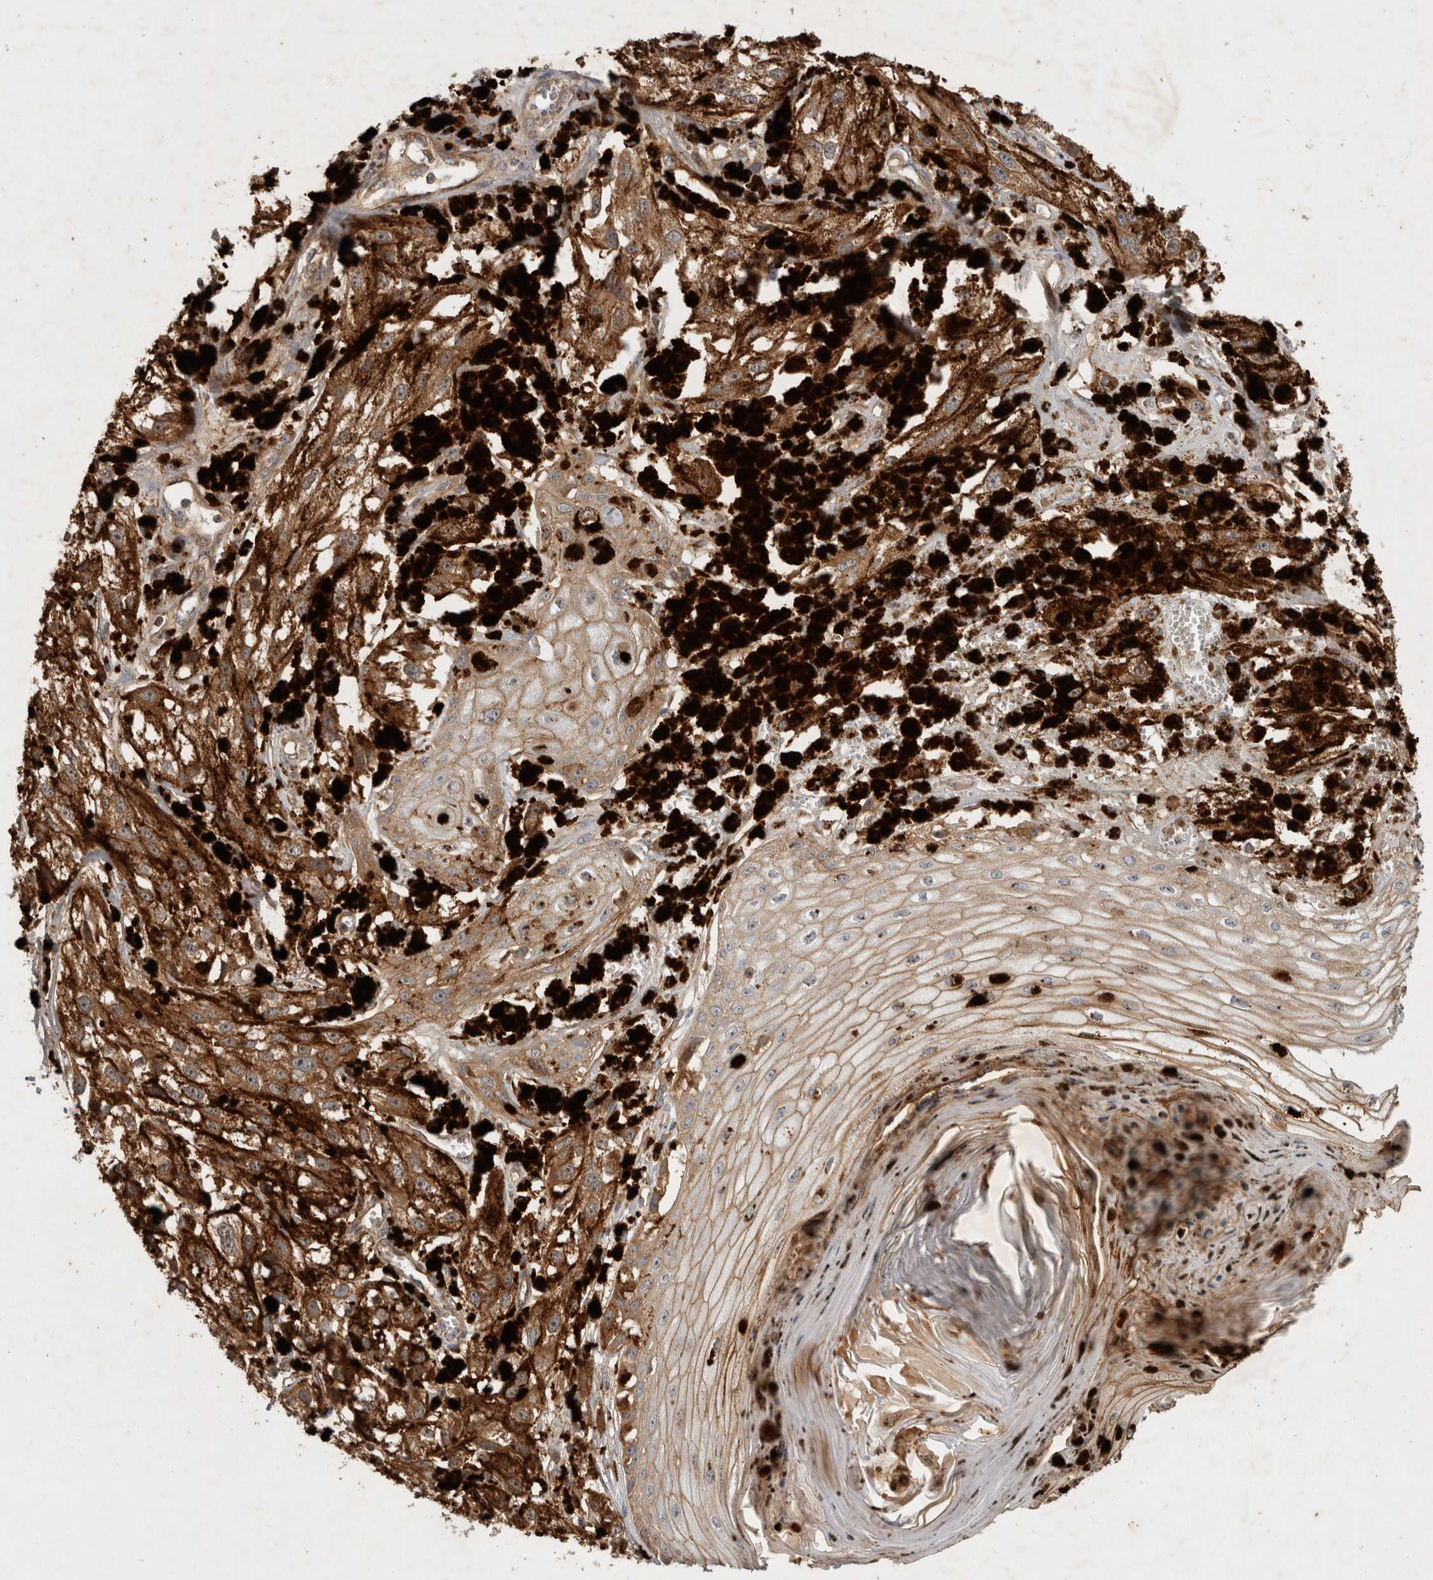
{"staining": {"intensity": "moderate", "quantity": ">75%", "location": "cytoplasmic/membranous"}, "tissue": "melanoma", "cell_type": "Tumor cells", "image_type": "cancer", "snomed": [{"axis": "morphology", "description": "Malignant melanoma, NOS"}, {"axis": "topography", "description": "Skin"}], "caption": "High-magnification brightfield microscopy of malignant melanoma stained with DAB (3,3'-diaminobenzidine) (brown) and counterstained with hematoxylin (blue). tumor cells exhibit moderate cytoplasmic/membranous expression is seen in approximately>75% of cells.", "gene": "SERAC1", "patient": {"sex": "male", "age": 88}}